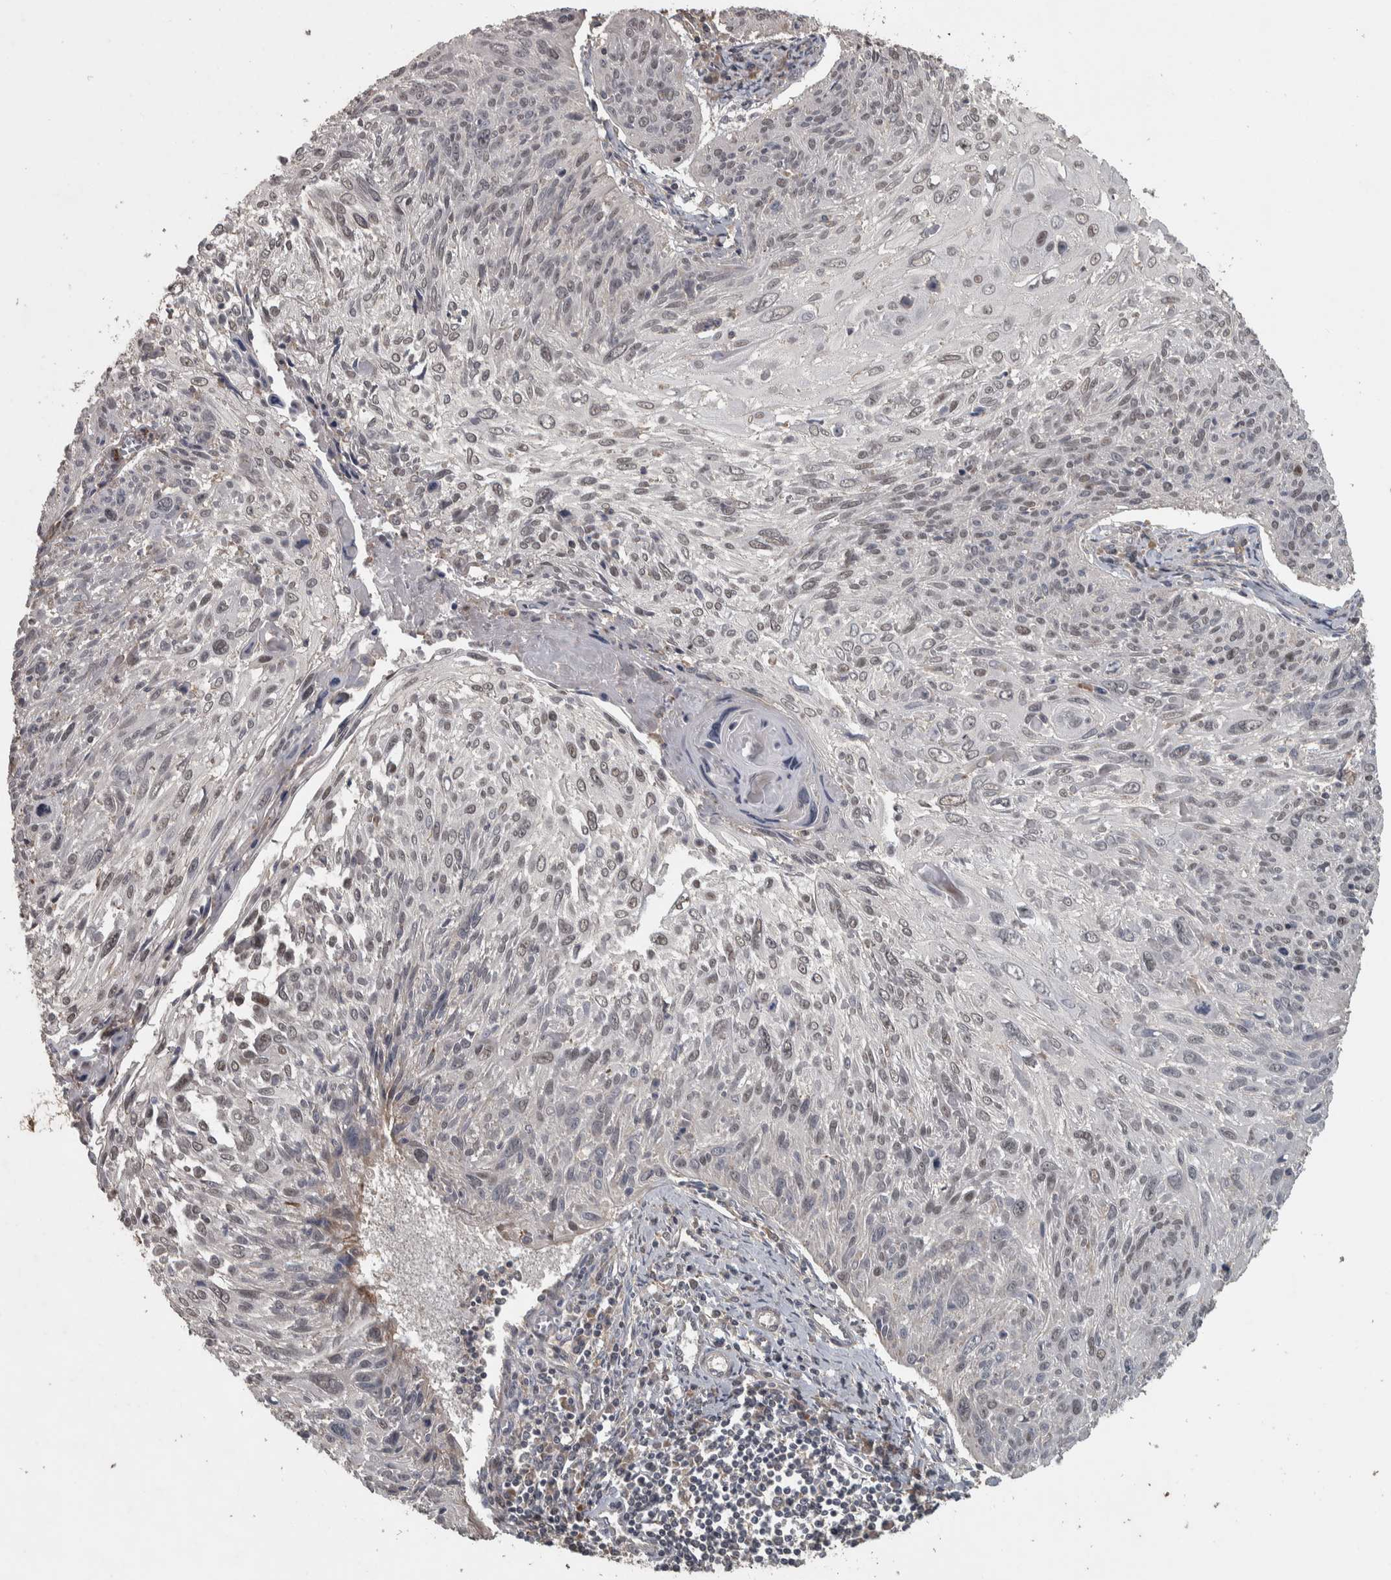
{"staining": {"intensity": "moderate", "quantity": "<25%", "location": "nuclear"}, "tissue": "cervical cancer", "cell_type": "Tumor cells", "image_type": "cancer", "snomed": [{"axis": "morphology", "description": "Squamous cell carcinoma, NOS"}, {"axis": "topography", "description": "Cervix"}], "caption": "DAB (3,3'-diaminobenzidine) immunohistochemical staining of cervical squamous cell carcinoma displays moderate nuclear protein expression in approximately <25% of tumor cells.", "gene": "ERAL1", "patient": {"sex": "female", "age": 51}}